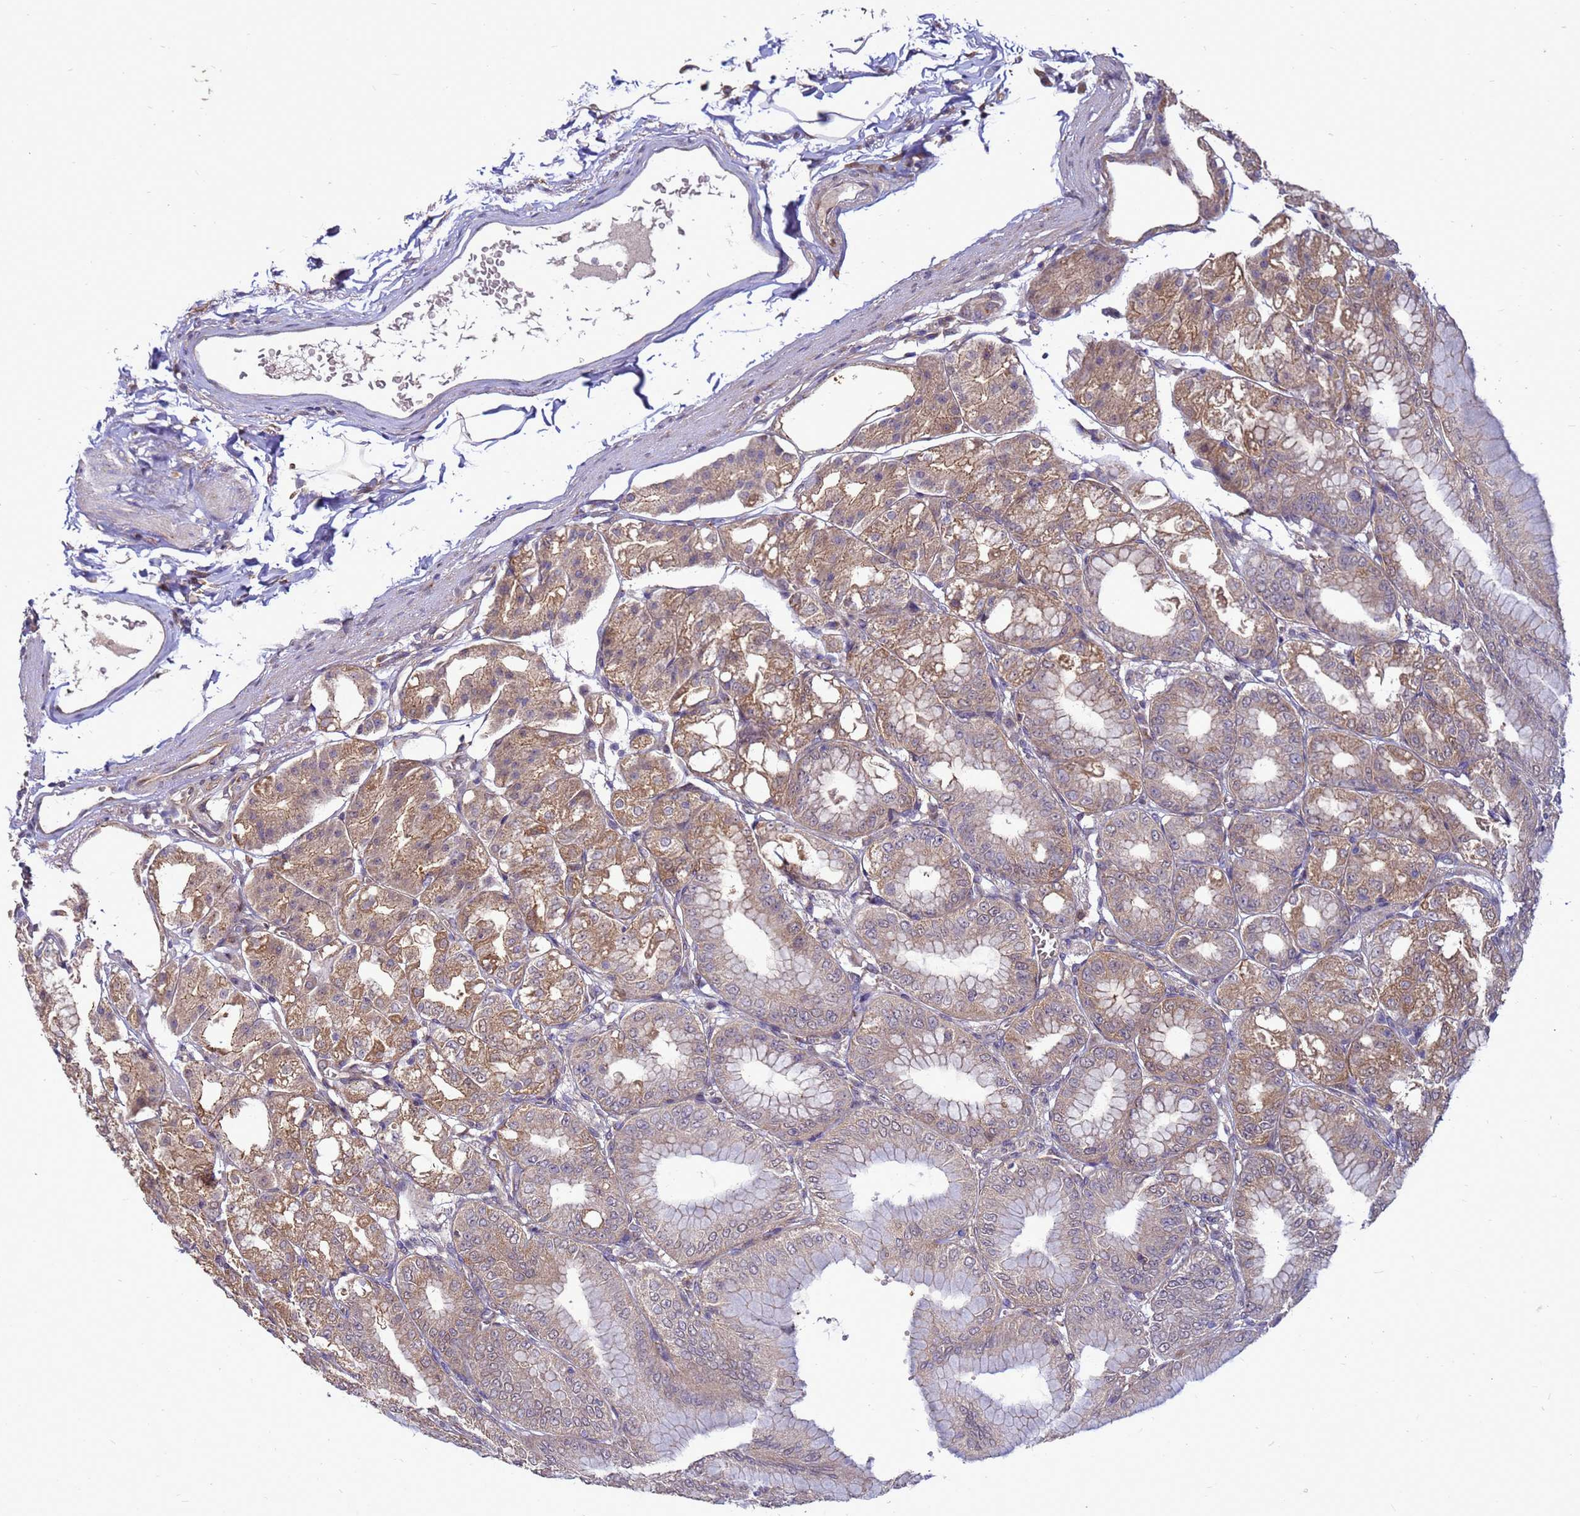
{"staining": {"intensity": "moderate", "quantity": "25%-75%", "location": "cytoplasmic/membranous,nuclear"}, "tissue": "stomach", "cell_type": "Glandular cells", "image_type": "normal", "snomed": [{"axis": "morphology", "description": "Normal tissue, NOS"}, {"axis": "topography", "description": "Stomach, lower"}], "caption": "Benign stomach demonstrates moderate cytoplasmic/membranous,nuclear expression in approximately 25%-75% of glandular cells (DAB IHC, brown staining for protein, blue staining for nuclei)..", "gene": "EIF4EBP3", "patient": {"sex": "male", "age": 71}}